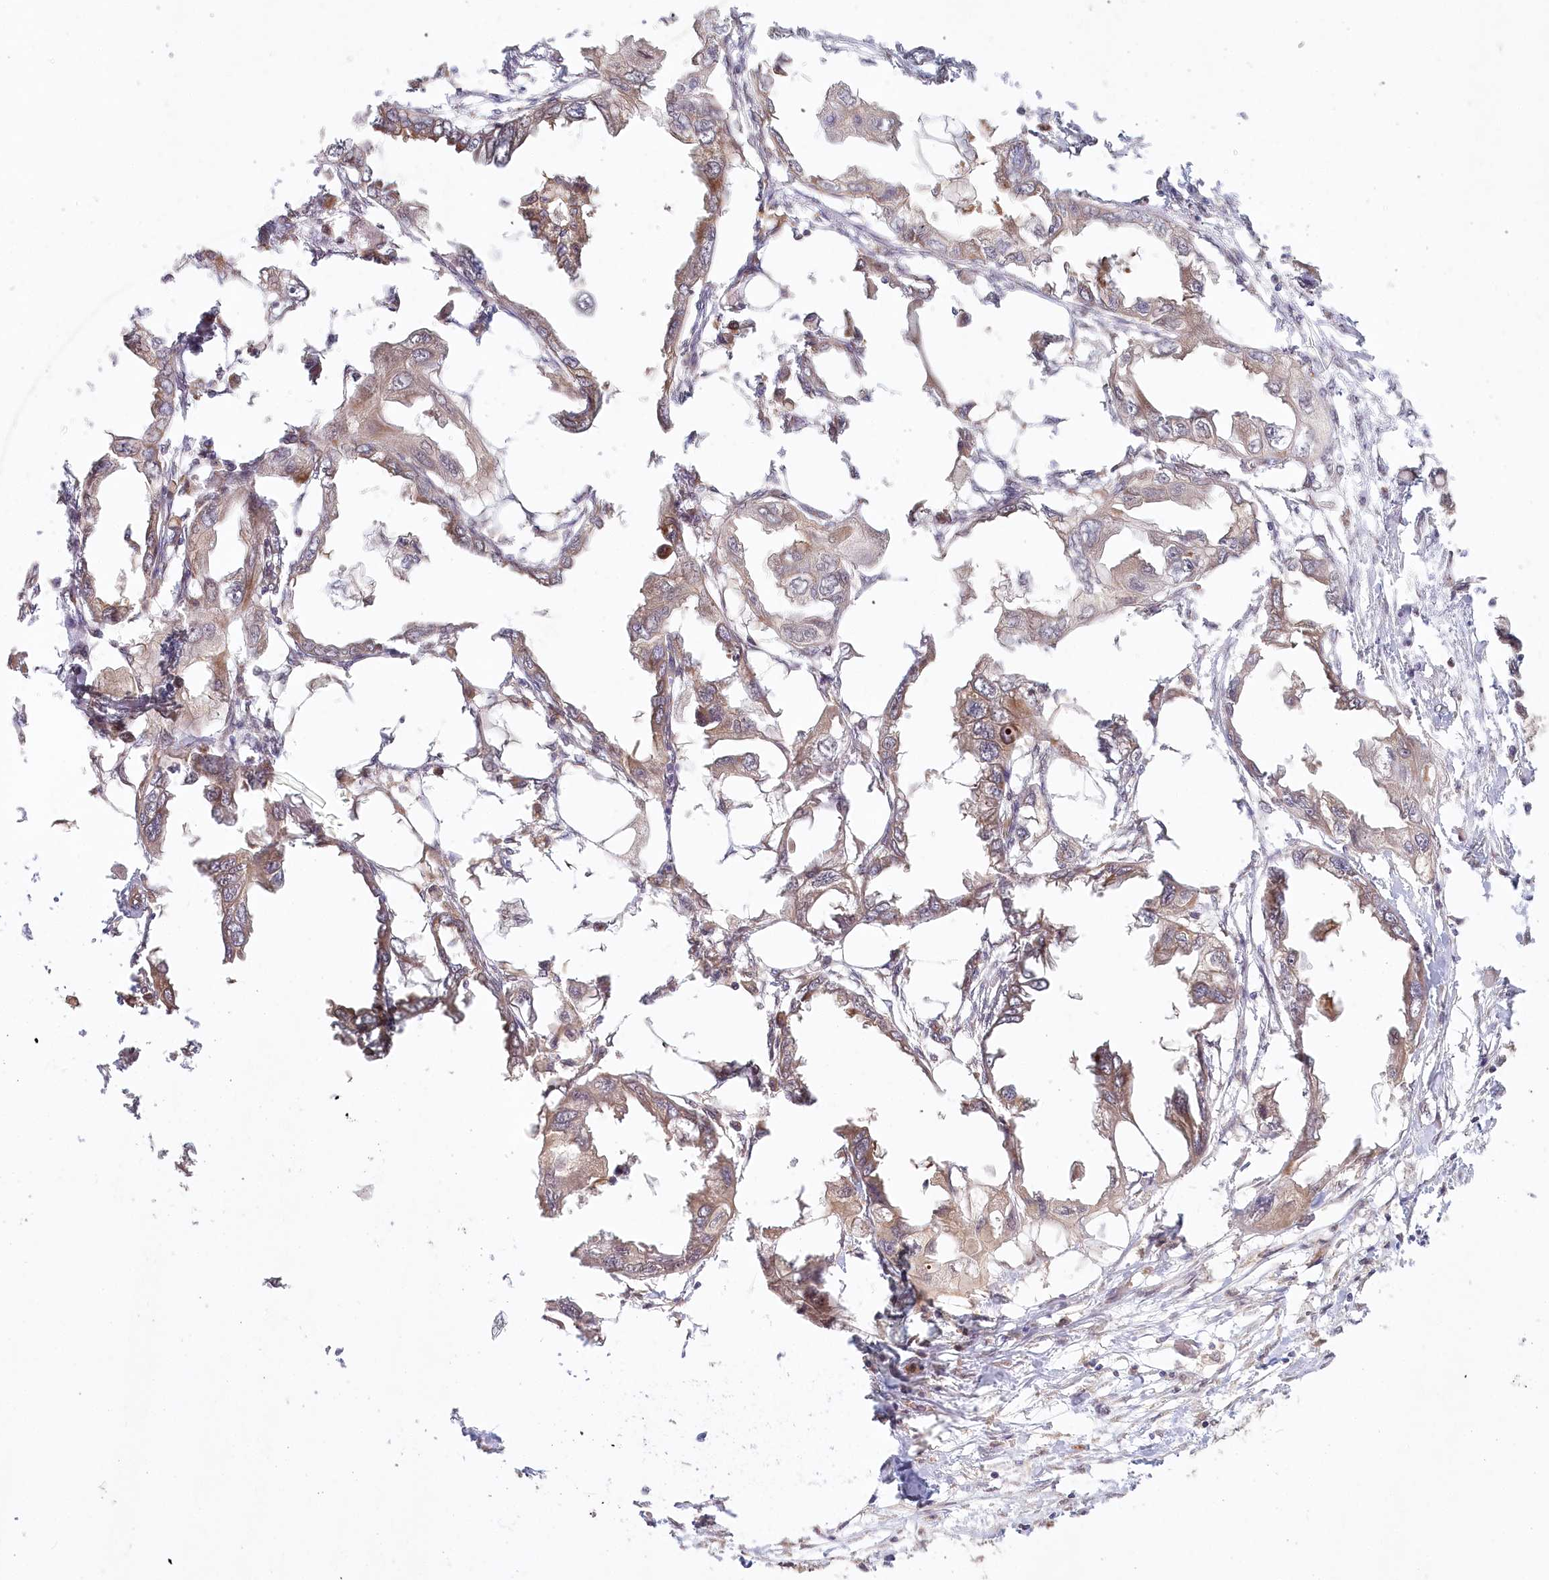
{"staining": {"intensity": "moderate", "quantity": ">75%", "location": "cytoplasmic/membranous"}, "tissue": "endometrial cancer", "cell_type": "Tumor cells", "image_type": "cancer", "snomed": [{"axis": "morphology", "description": "Adenocarcinoma, NOS"}, {"axis": "morphology", "description": "Adenocarcinoma, metastatic, NOS"}, {"axis": "topography", "description": "Adipose tissue"}, {"axis": "topography", "description": "Endometrium"}], "caption": "Immunohistochemical staining of endometrial metastatic adenocarcinoma shows medium levels of moderate cytoplasmic/membranous protein expression in about >75% of tumor cells.", "gene": "CEP70", "patient": {"sex": "female", "age": 67}}